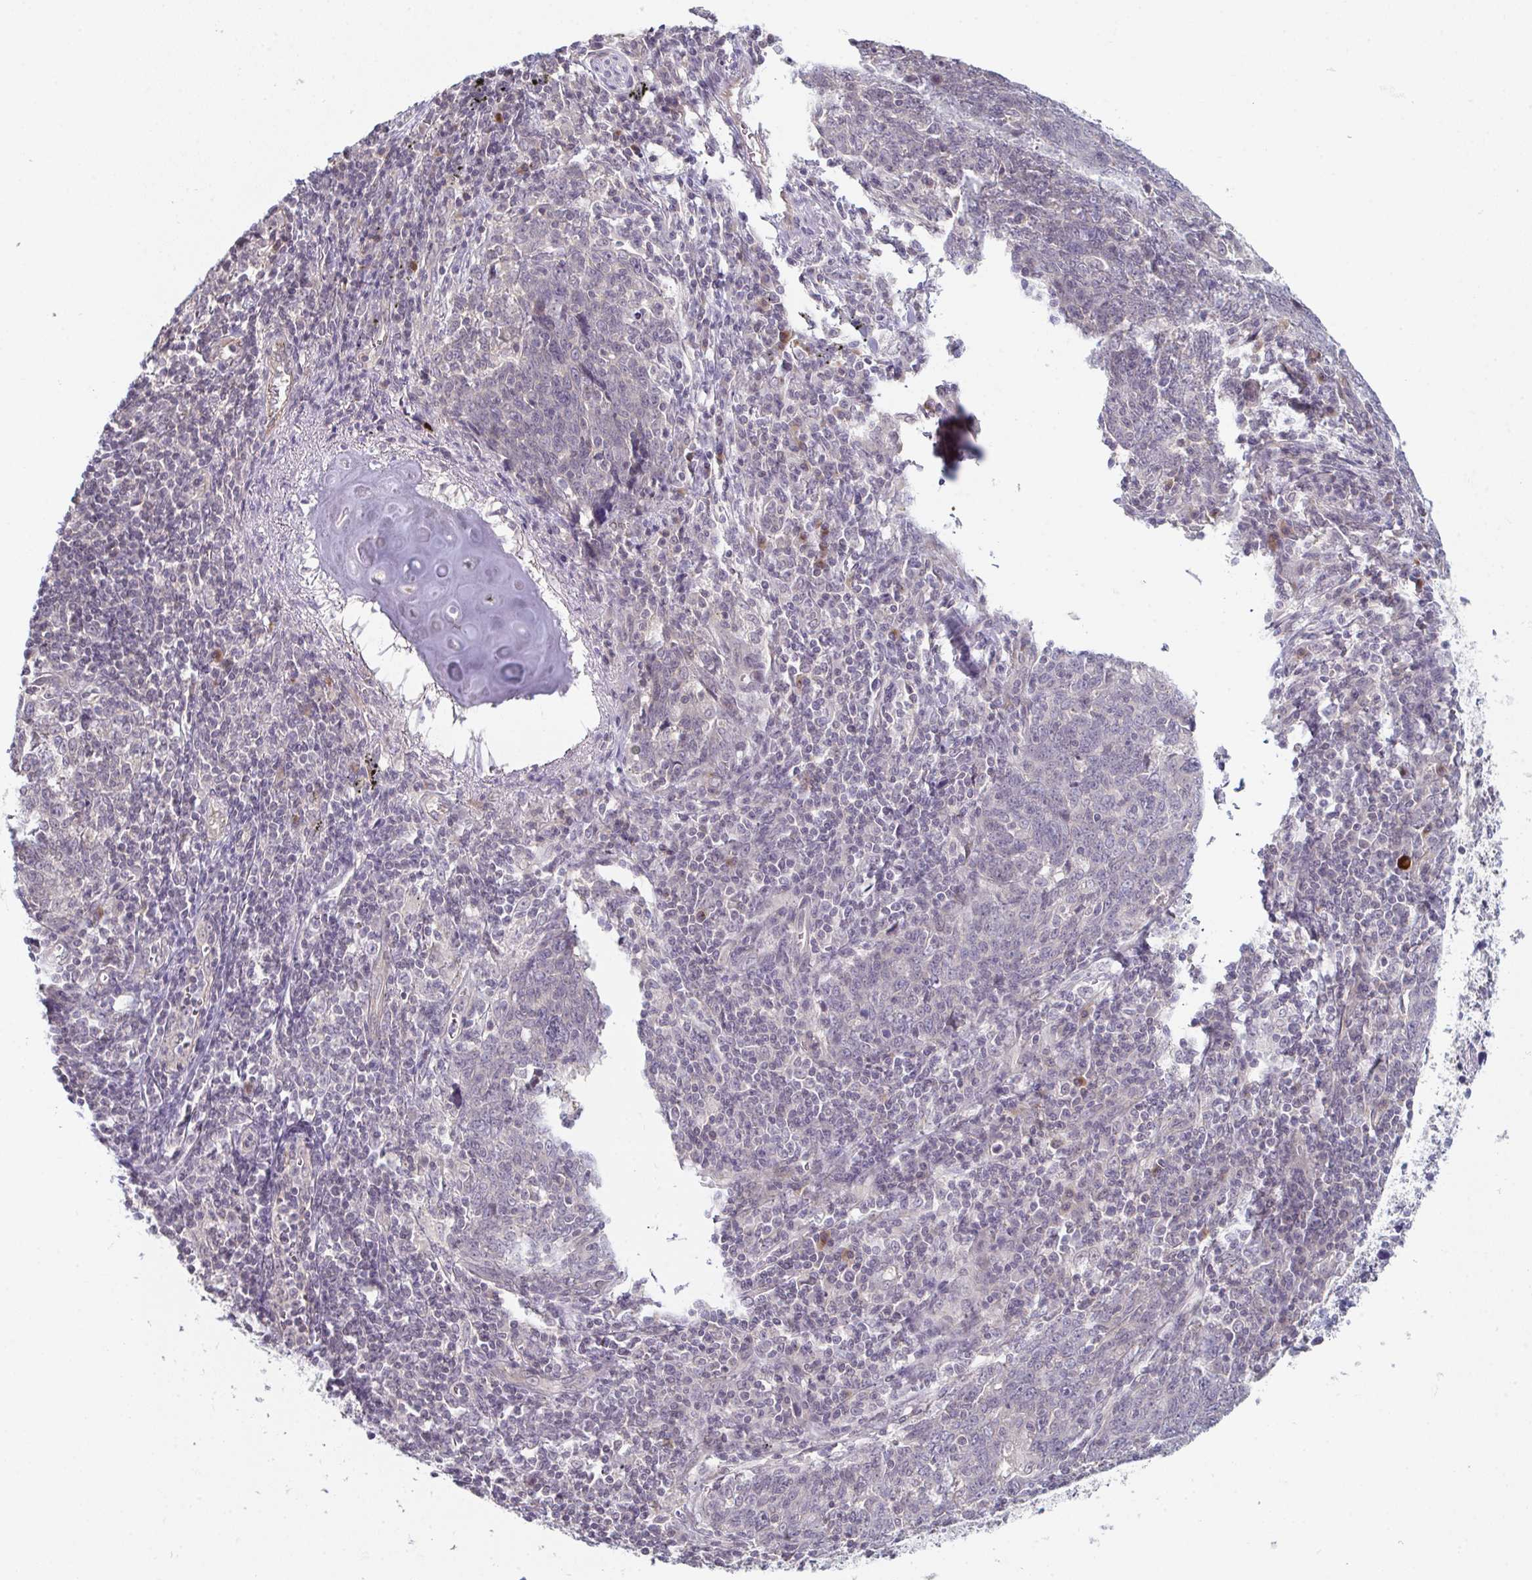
{"staining": {"intensity": "negative", "quantity": "none", "location": "none"}, "tissue": "lung cancer", "cell_type": "Tumor cells", "image_type": "cancer", "snomed": [{"axis": "morphology", "description": "Squamous cell carcinoma, NOS"}, {"axis": "topography", "description": "Lung"}], "caption": "An IHC photomicrograph of lung cancer is shown. There is no staining in tumor cells of lung cancer. The staining was performed using DAB to visualize the protein expression in brown, while the nuclei were stained in blue with hematoxylin (Magnification: 20x).", "gene": "ZNF214", "patient": {"sex": "female", "age": 72}}